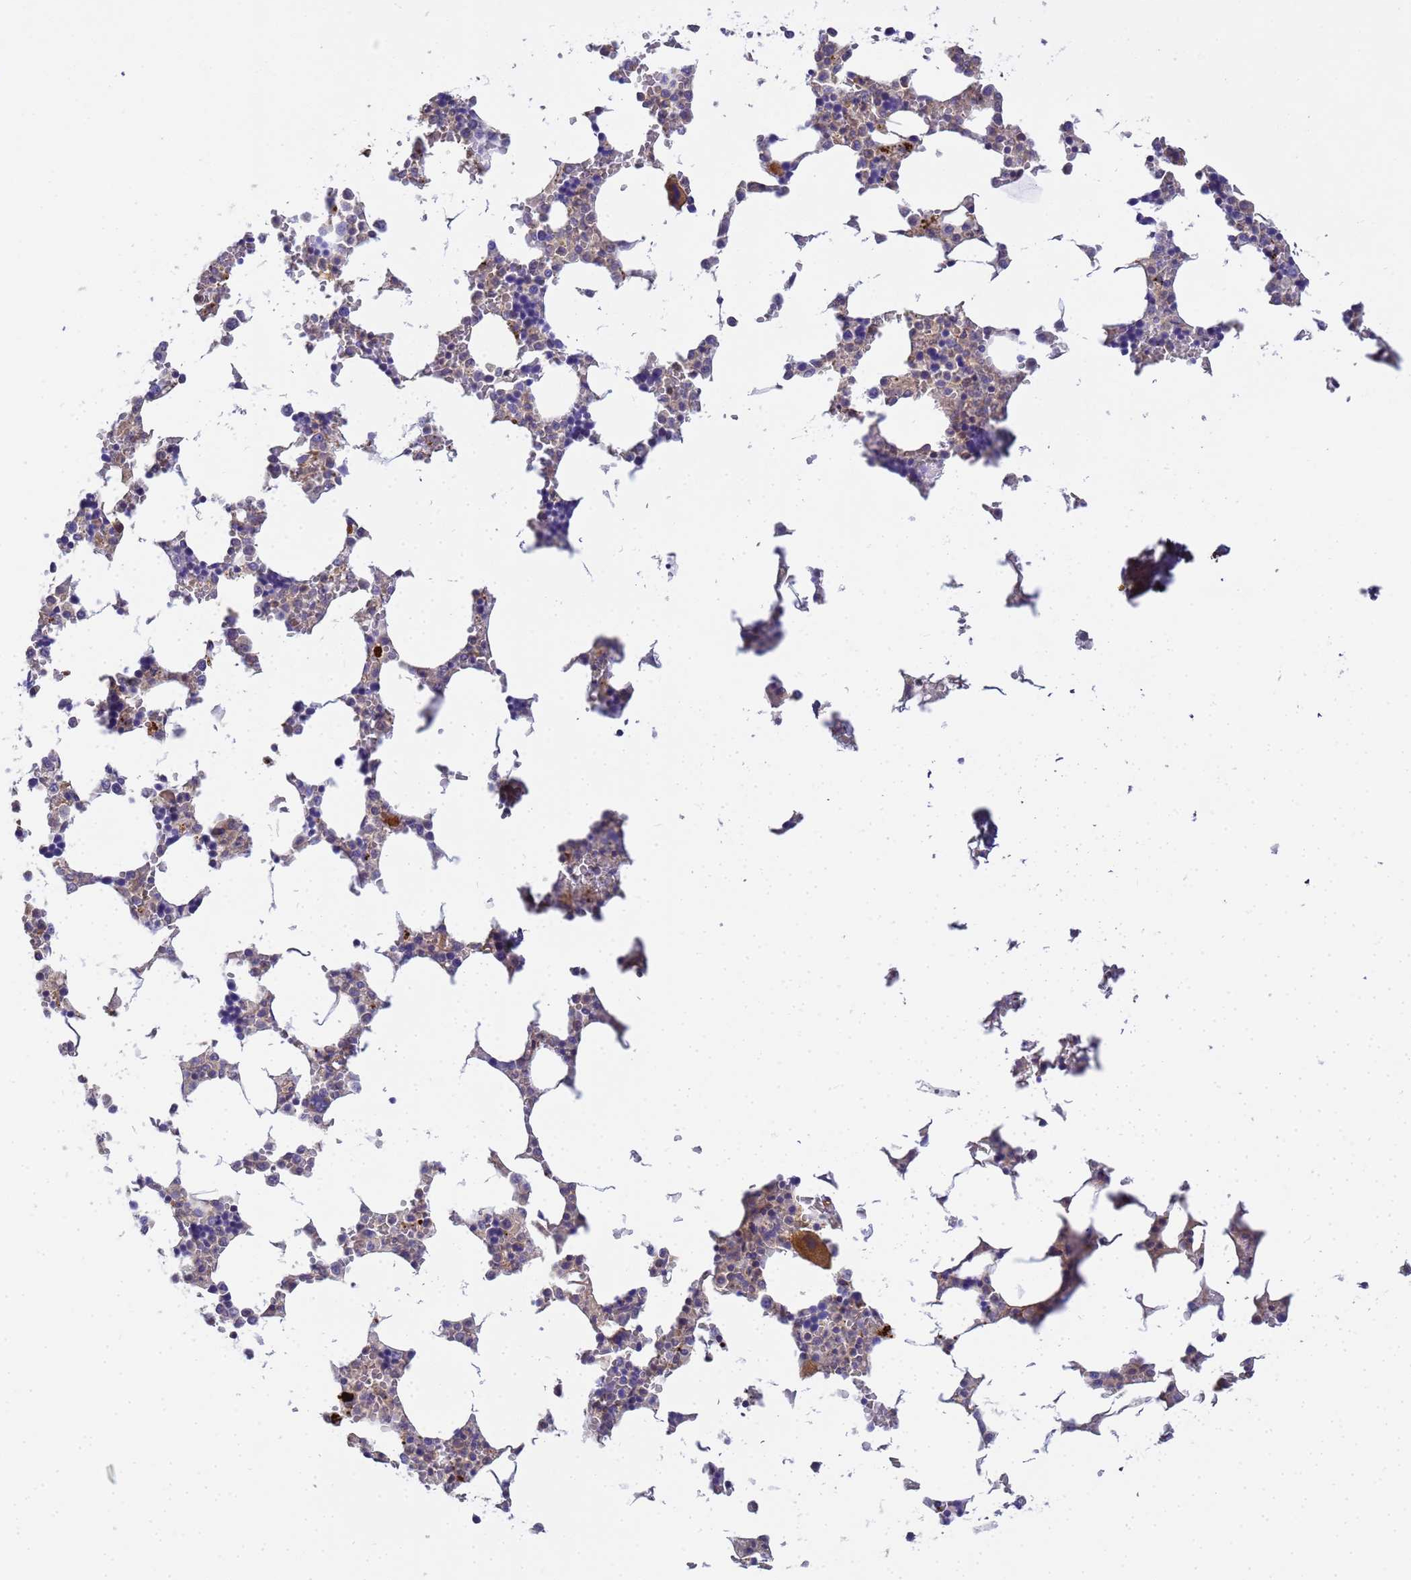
{"staining": {"intensity": "moderate", "quantity": "<25%", "location": "cytoplasmic/membranous"}, "tissue": "bone marrow", "cell_type": "Hematopoietic cells", "image_type": "normal", "snomed": [{"axis": "morphology", "description": "Normal tissue, NOS"}, {"axis": "topography", "description": "Bone marrow"}], "caption": "Protein expression analysis of normal human bone marrow reveals moderate cytoplasmic/membranous positivity in about <25% of hematopoietic cells.", "gene": "MYL10", "patient": {"sex": "male", "age": 64}}